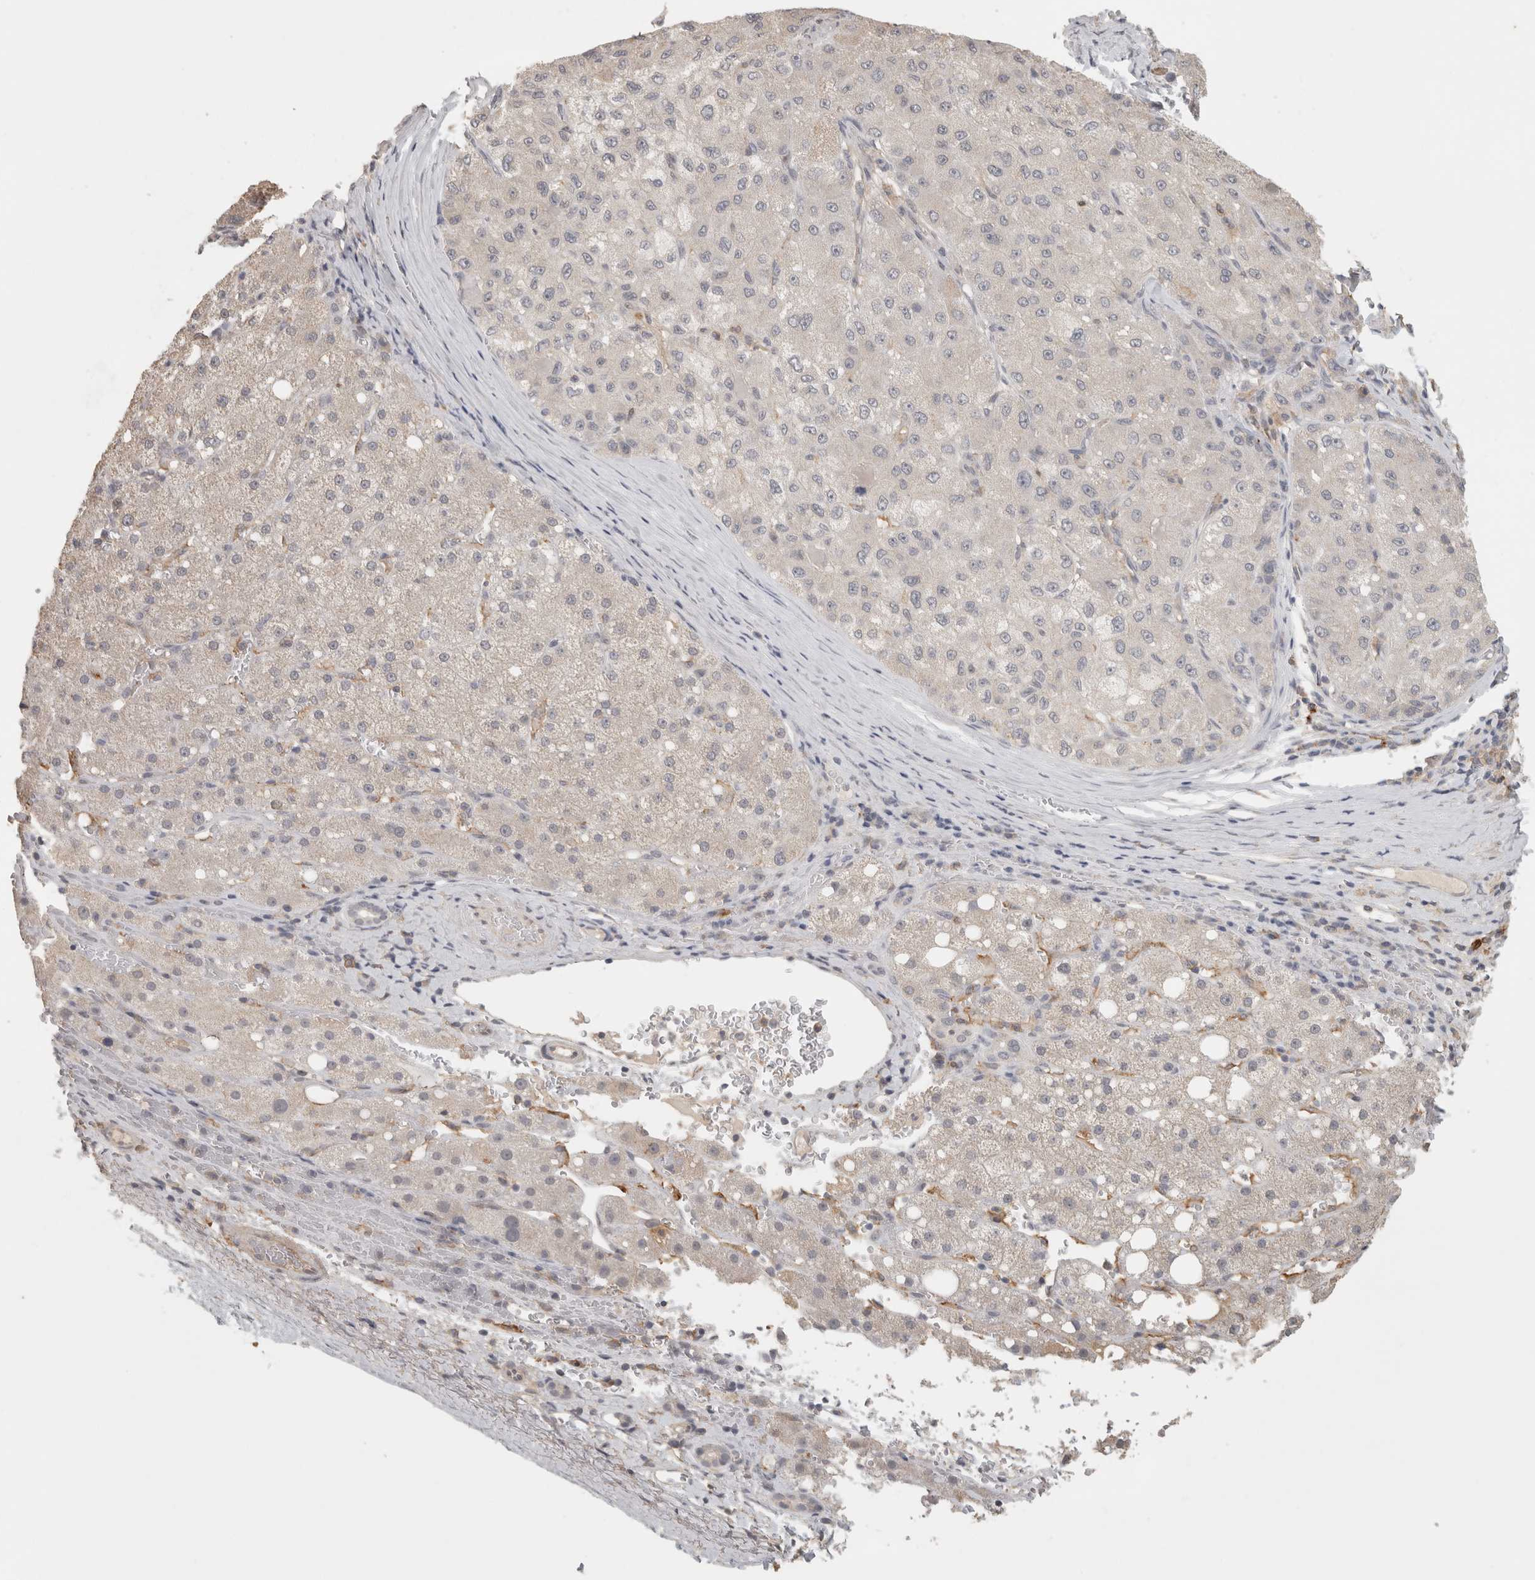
{"staining": {"intensity": "negative", "quantity": "none", "location": "none"}, "tissue": "liver cancer", "cell_type": "Tumor cells", "image_type": "cancer", "snomed": [{"axis": "morphology", "description": "Carcinoma, Hepatocellular, NOS"}, {"axis": "topography", "description": "Liver"}], "caption": "Liver cancer (hepatocellular carcinoma) was stained to show a protein in brown. There is no significant positivity in tumor cells.", "gene": "HAVCR2", "patient": {"sex": "male", "age": 80}}